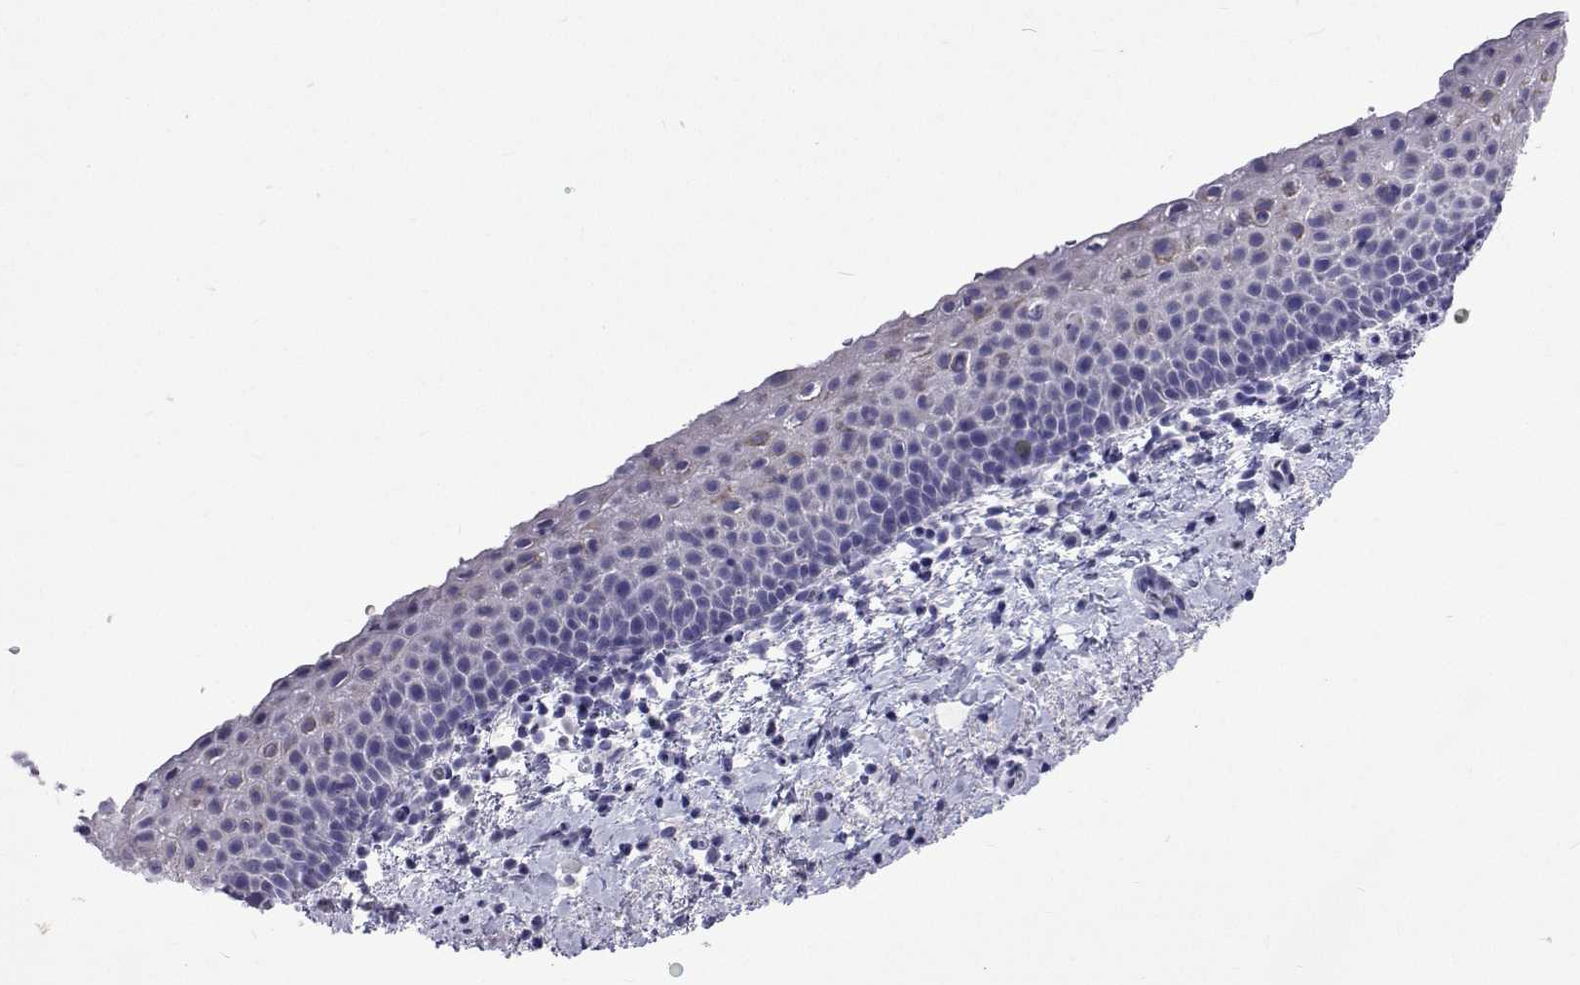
{"staining": {"intensity": "negative", "quantity": "none", "location": "none"}, "tissue": "vagina", "cell_type": "Squamous epithelial cells", "image_type": "normal", "snomed": [{"axis": "morphology", "description": "Normal tissue, NOS"}, {"axis": "topography", "description": "Vagina"}], "caption": "Immunohistochemistry photomicrograph of normal human vagina stained for a protein (brown), which demonstrates no expression in squamous epithelial cells. (DAB (3,3'-diaminobenzidine) immunohistochemistry visualized using brightfield microscopy, high magnification).", "gene": "UMODL1", "patient": {"sex": "female", "age": 61}}